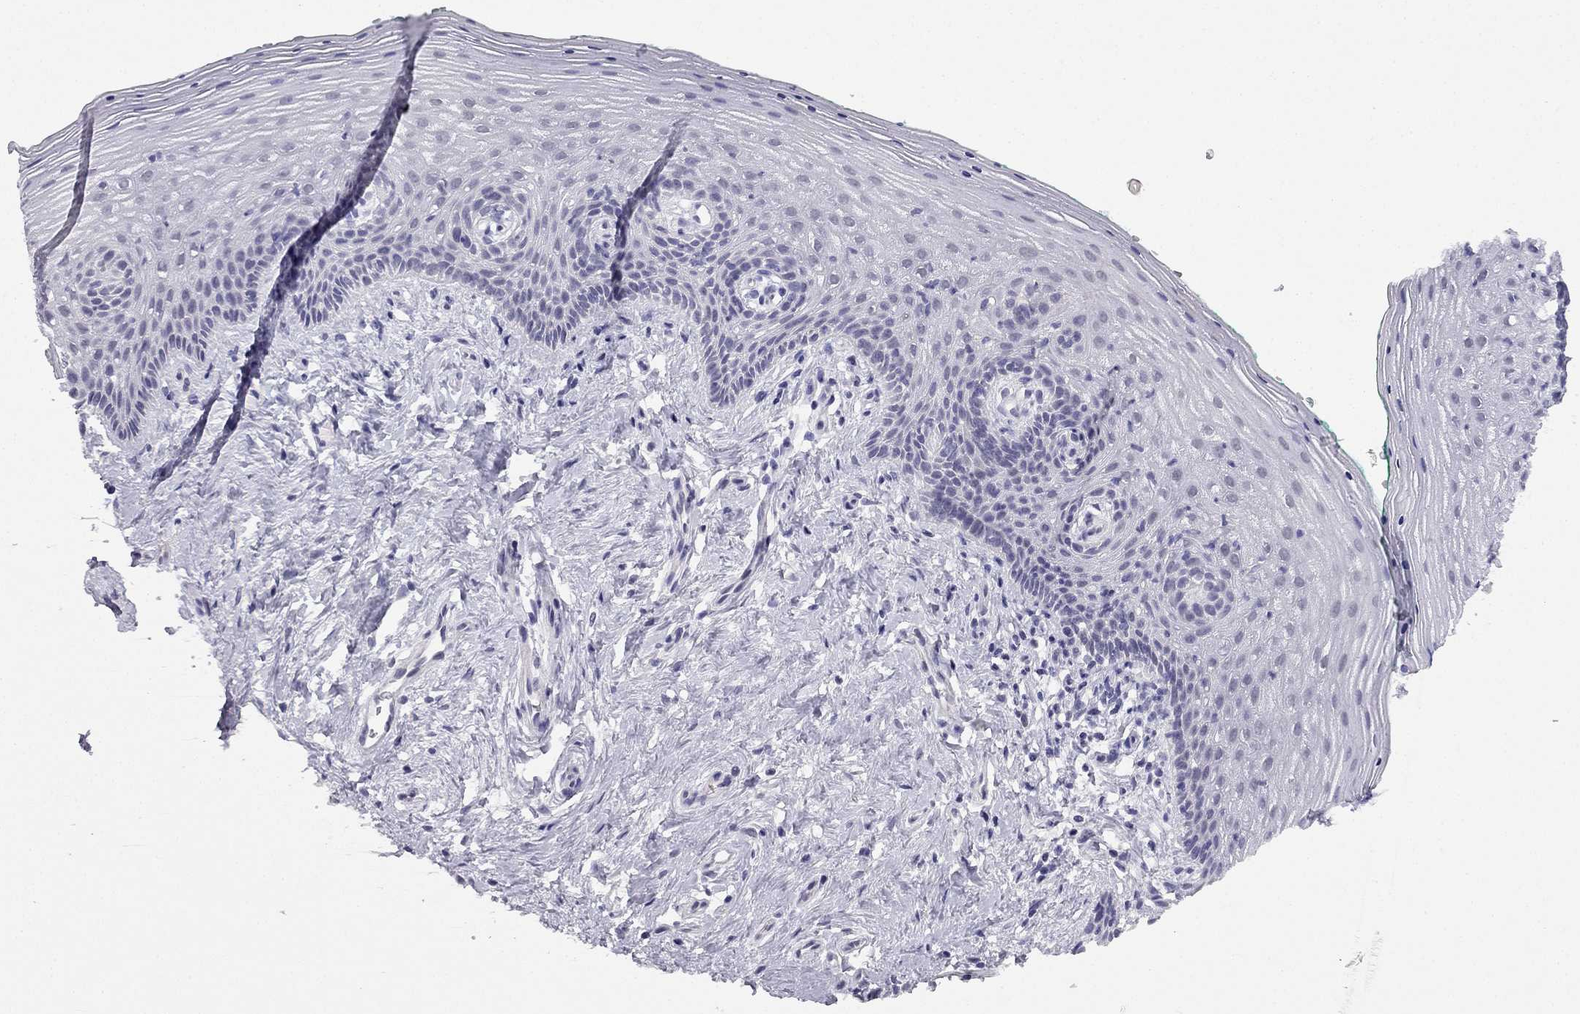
{"staining": {"intensity": "negative", "quantity": "none", "location": "none"}, "tissue": "vagina", "cell_type": "Squamous epithelial cells", "image_type": "normal", "snomed": [{"axis": "morphology", "description": "Normal tissue, NOS"}, {"axis": "topography", "description": "Vagina"}], "caption": "The histopathology image shows no staining of squamous epithelial cells in normal vagina.", "gene": "C16orf89", "patient": {"sex": "female", "age": 45}}